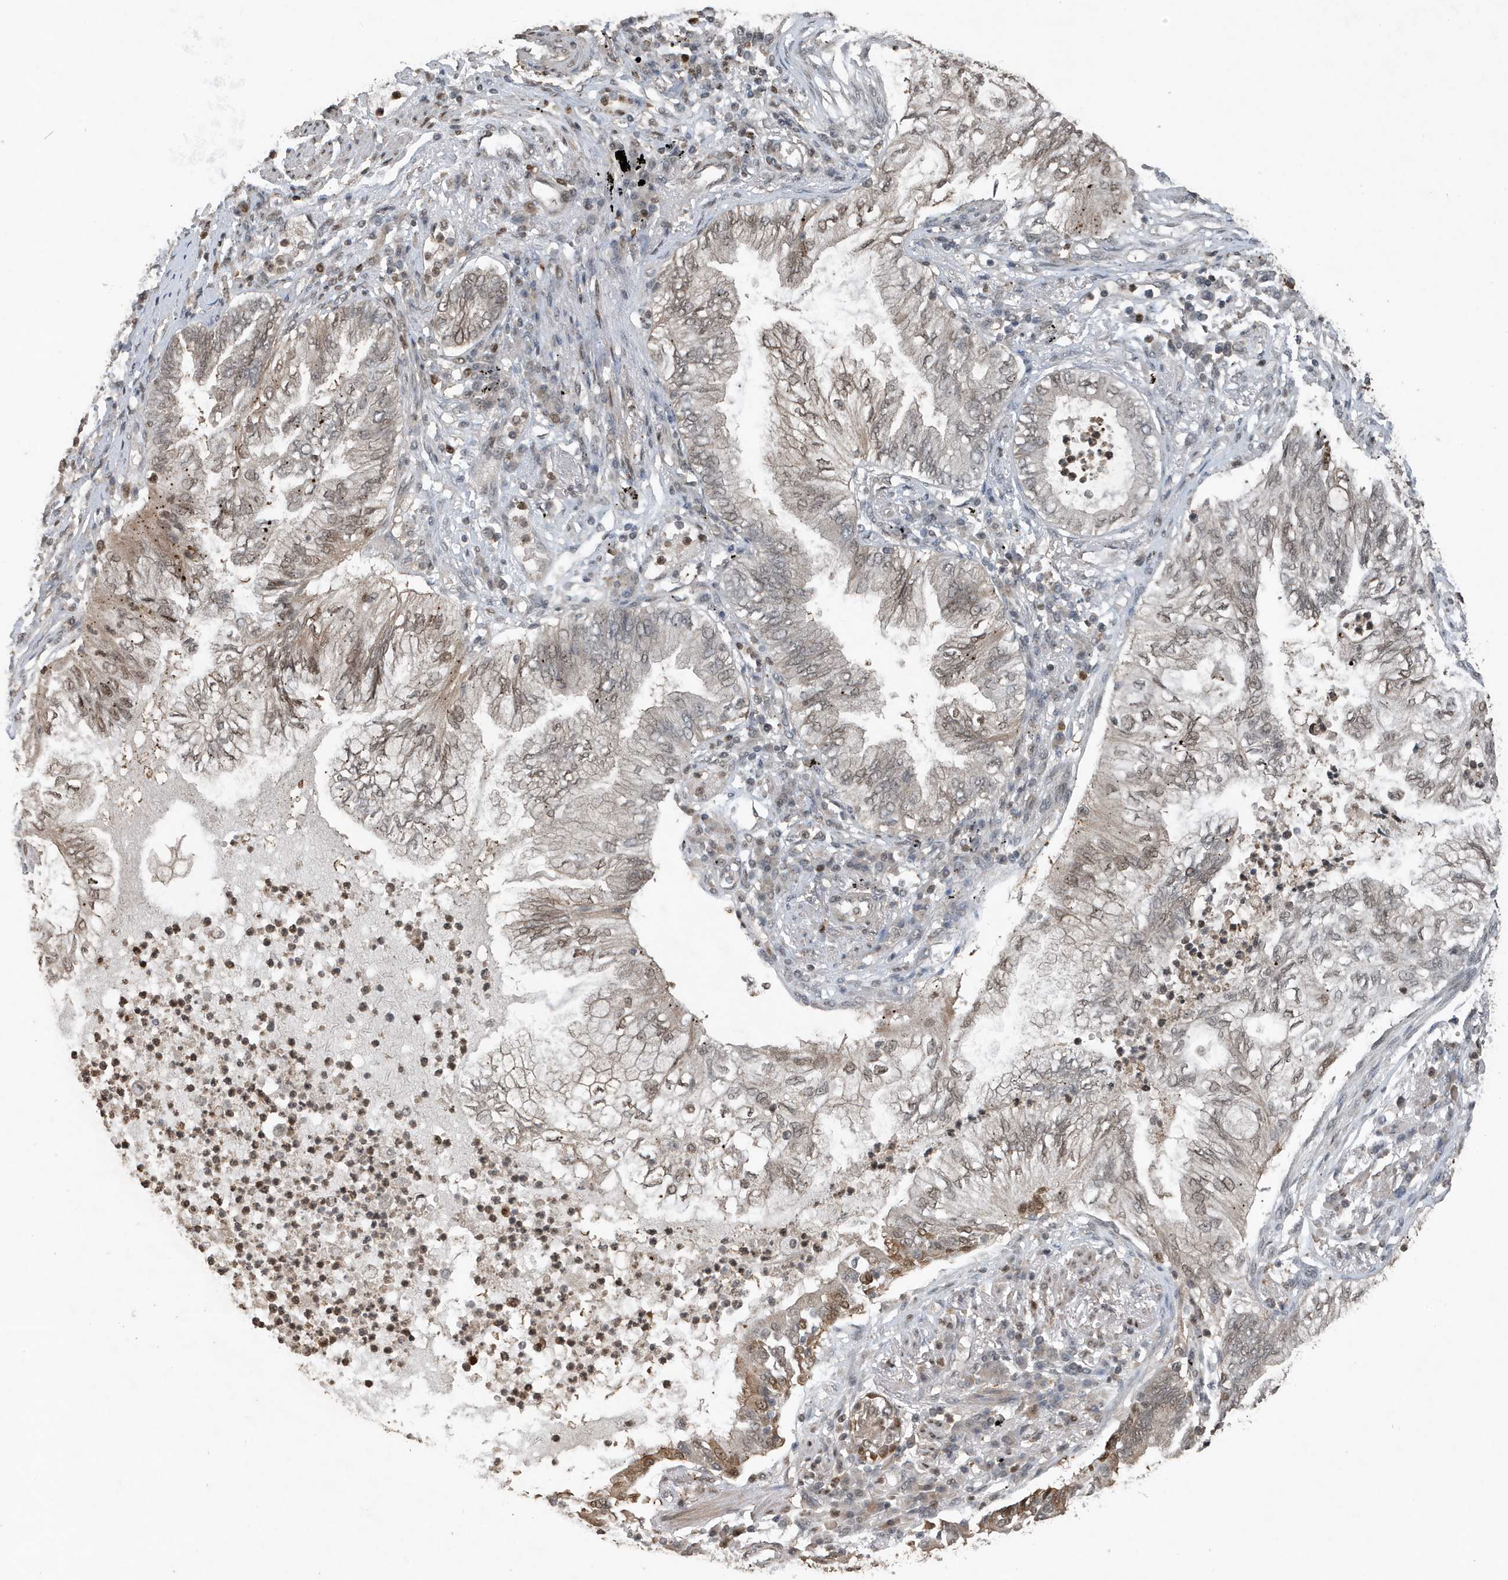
{"staining": {"intensity": "weak", "quantity": ">75%", "location": "nuclear"}, "tissue": "lung cancer", "cell_type": "Tumor cells", "image_type": "cancer", "snomed": [{"axis": "morphology", "description": "Normal tissue, NOS"}, {"axis": "morphology", "description": "Adenocarcinoma, NOS"}, {"axis": "topography", "description": "Bronchus"}, {"axis": "topography", "description": "Lung"}], "caption": "Immunohistochemical staining of adenocarcinoma (lung) reveals low levels of weak nuclear protein staining in about >75% of tumor cells. Immunohistochemistry (ihc) stains the protein of interest in brown and the nuclei are stained blue.", "gene": "HSPA1A", "patient": {"sex": "female", "age": 70}}